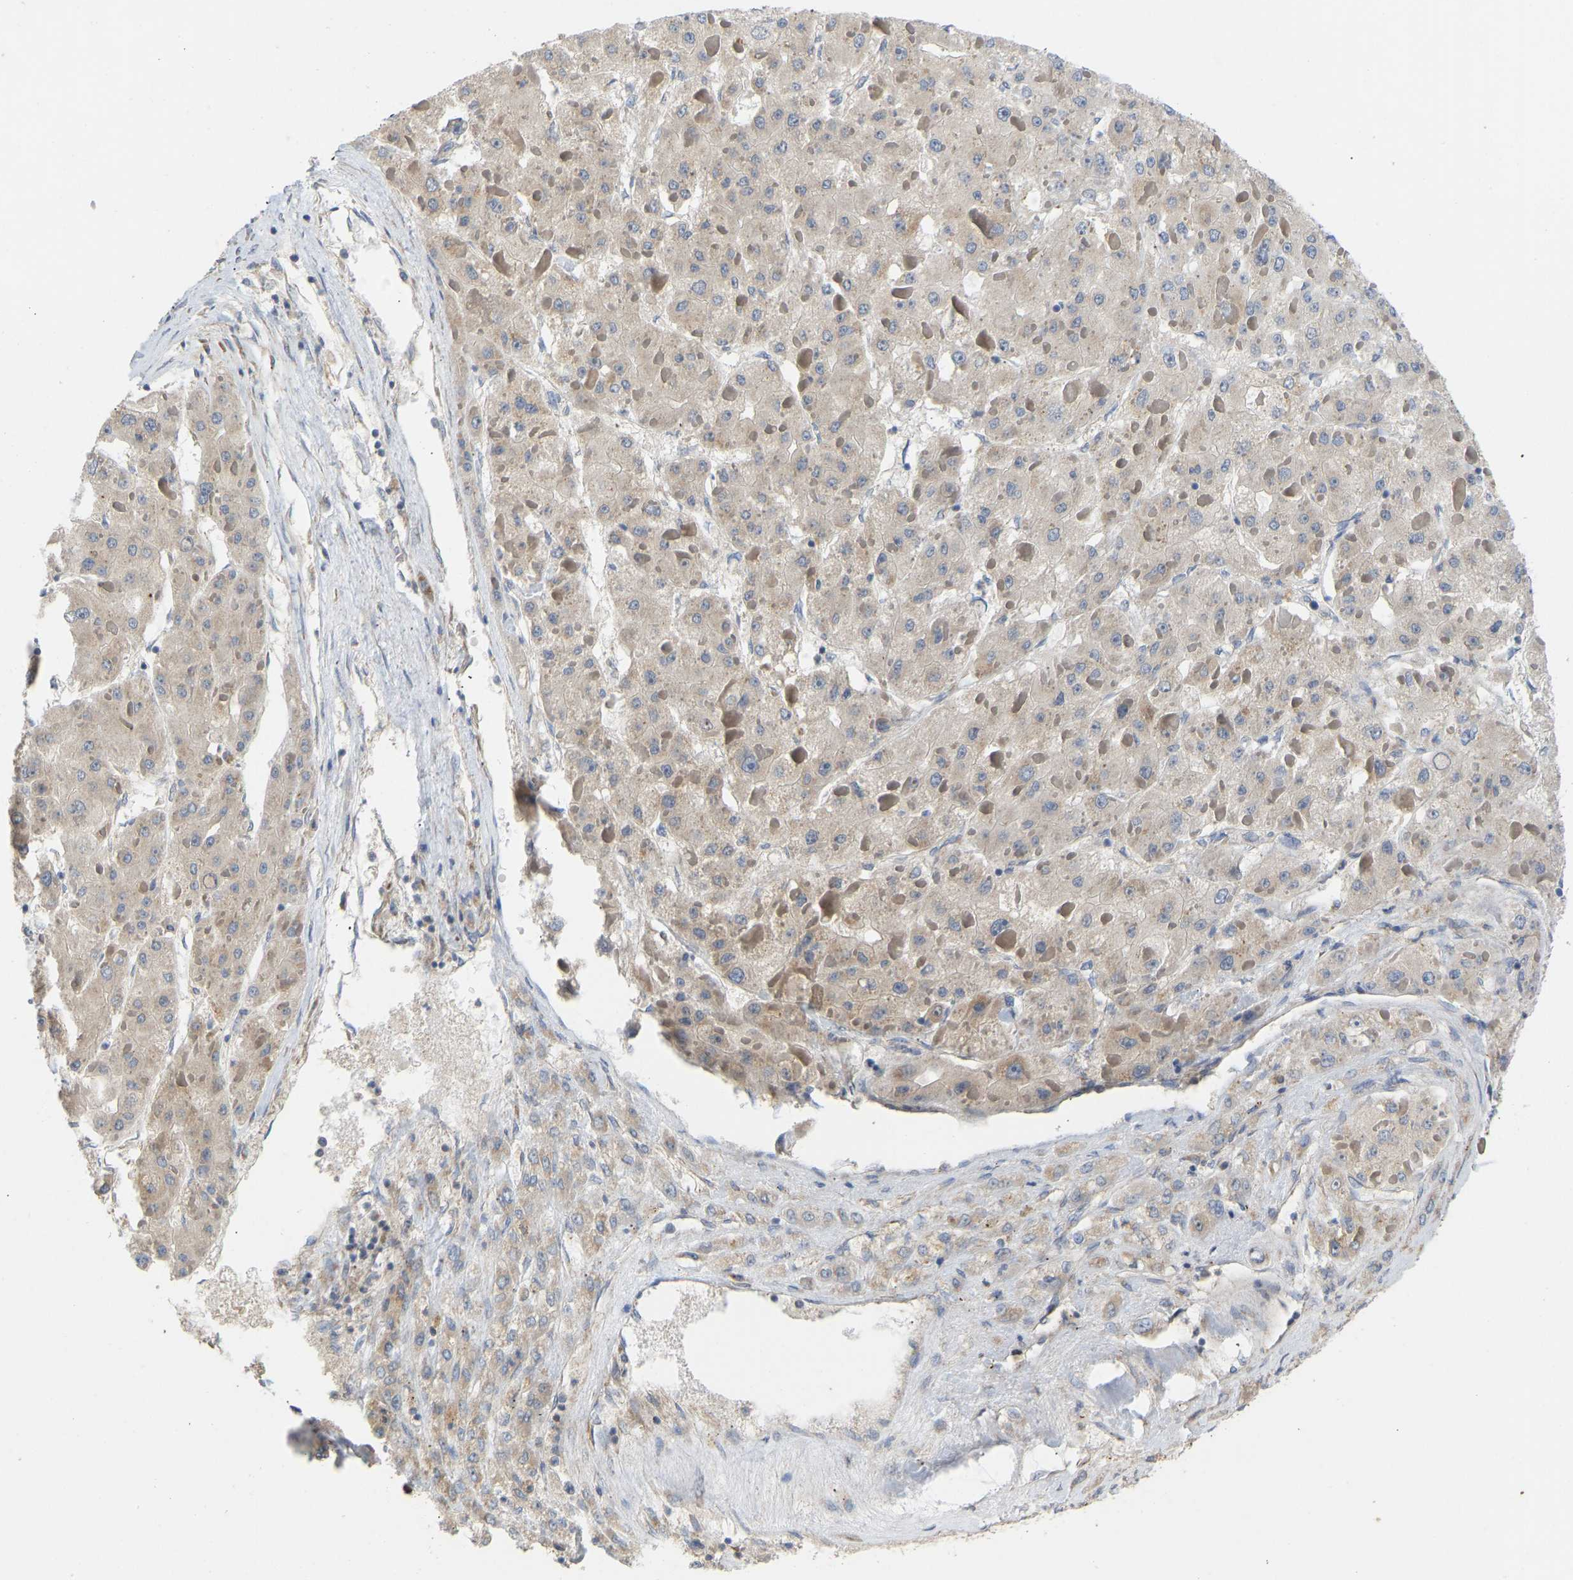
{"staining": {"intensity": "weak", "quantity": "<25%", "location": "cytoplasmic/membranous"}, "tissue": "liver cancer", "cell_type": "Tumor cells", "image_type": "cancer", "snomed": [{"axis": "morphology", "description": "Carcinoma, Hepatocellular, NOS"}, {"axis": "topography", "description": "Liver"}], "caption": "This micrograph is of hepatocellular carcinoma (liver) stained with IHC to label a protein in brown with the nuclei are counter-stained blue. There is no positivity in tumor cells.", "gene": "HACD2", "patient": {"sex": "female", "age": 73}}